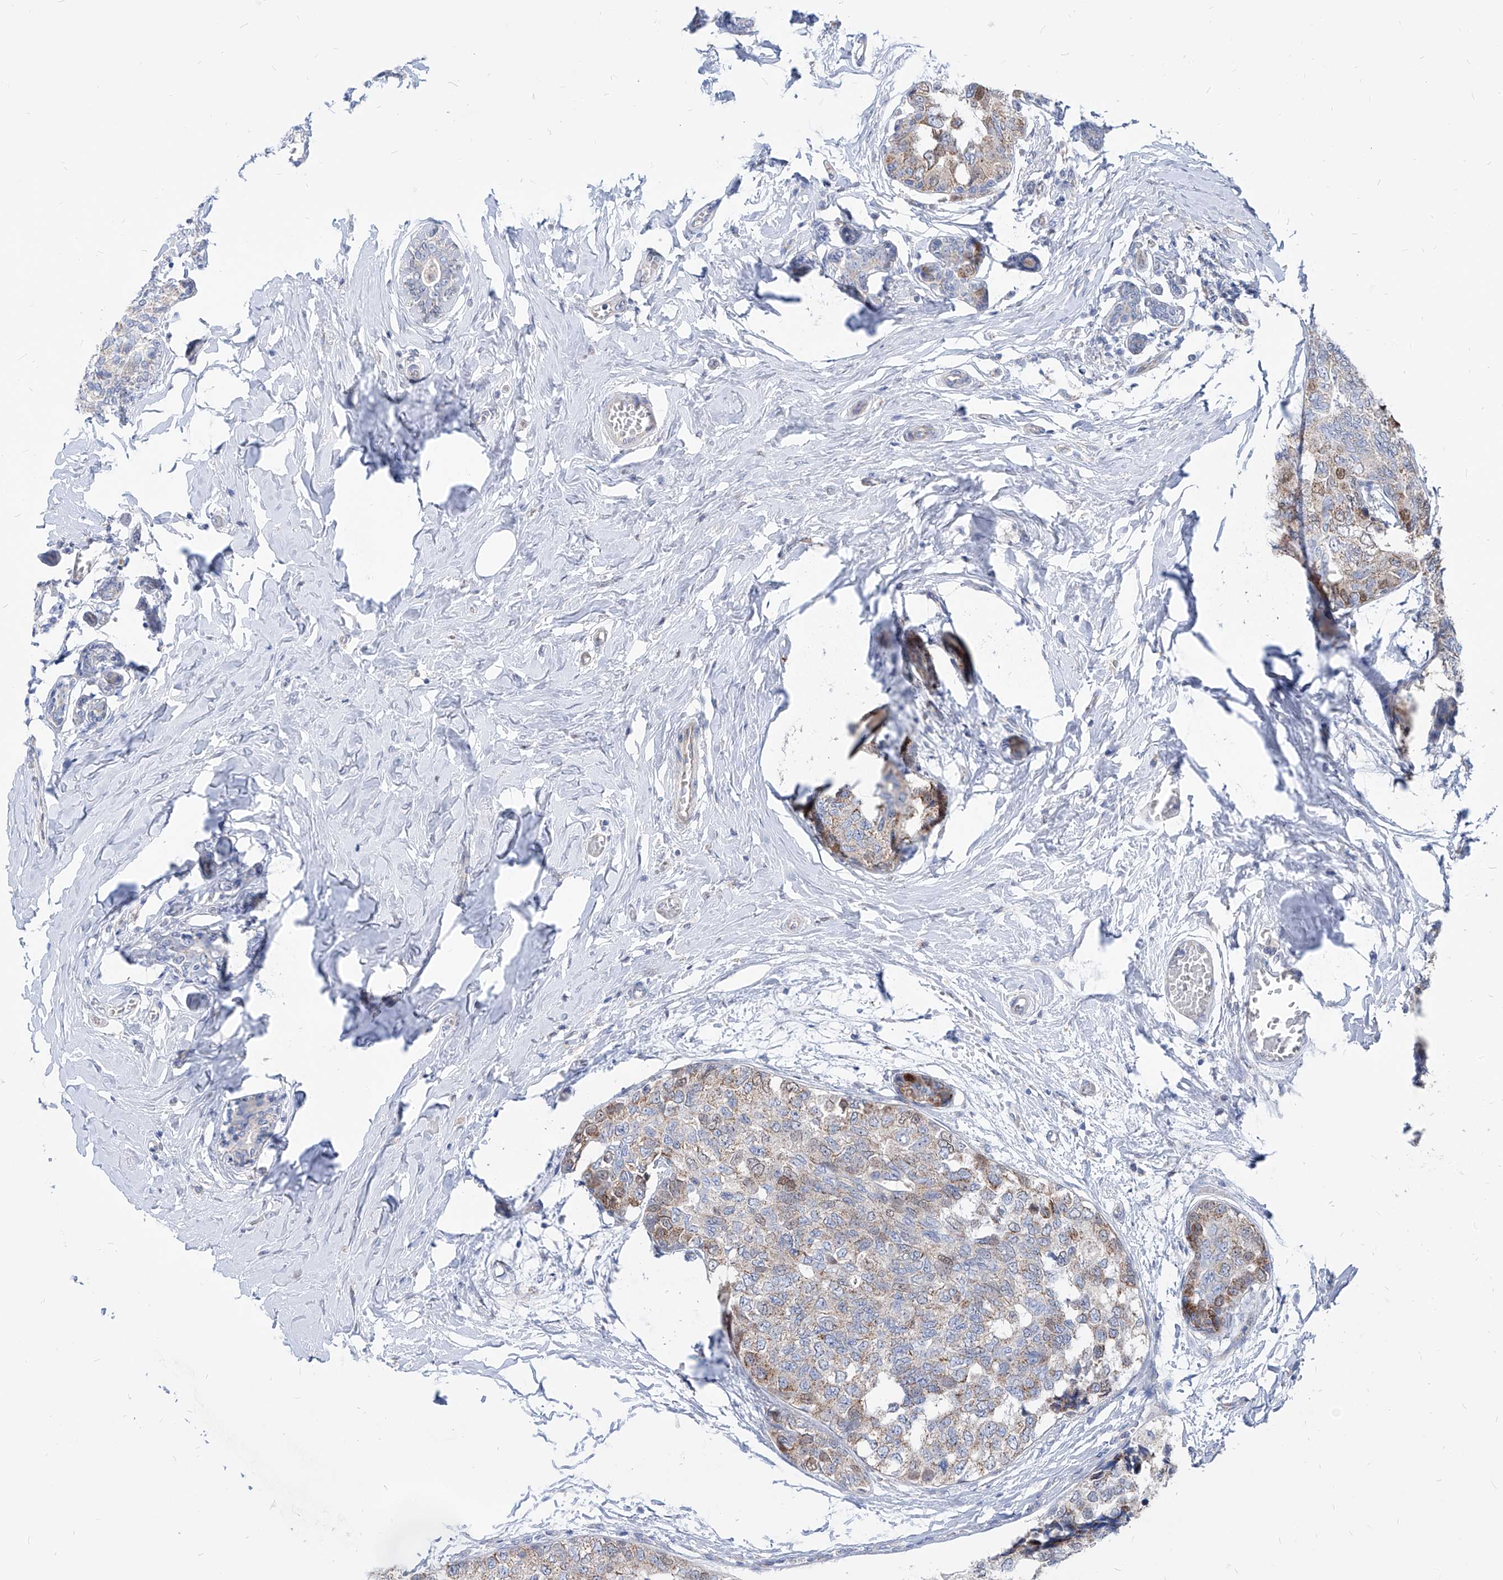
{"staining": {"intensity": "weak", "quantity": "25%-75%", "location": "cytoplasmic/membranous"}, "tissue": "breast cancer", "cell_type": "Tumor cells", "image_type": "cancer", "snomed": [{"axis": "morphology", "description": "Normal tissue, NOS"}, {"axis": "morphology", "description": "Duct carcinoma"}, {"axis": "topography", "description": "Breast"}], "caption": "Breast intraductal carcinoma stained with a brown dye exhibits weak cytoplasmic/membranous positive positivity in approximately 25%-75% of tumor cells.", "gene": "AGPS", "patient": {"sex": "female", "age": 43}}